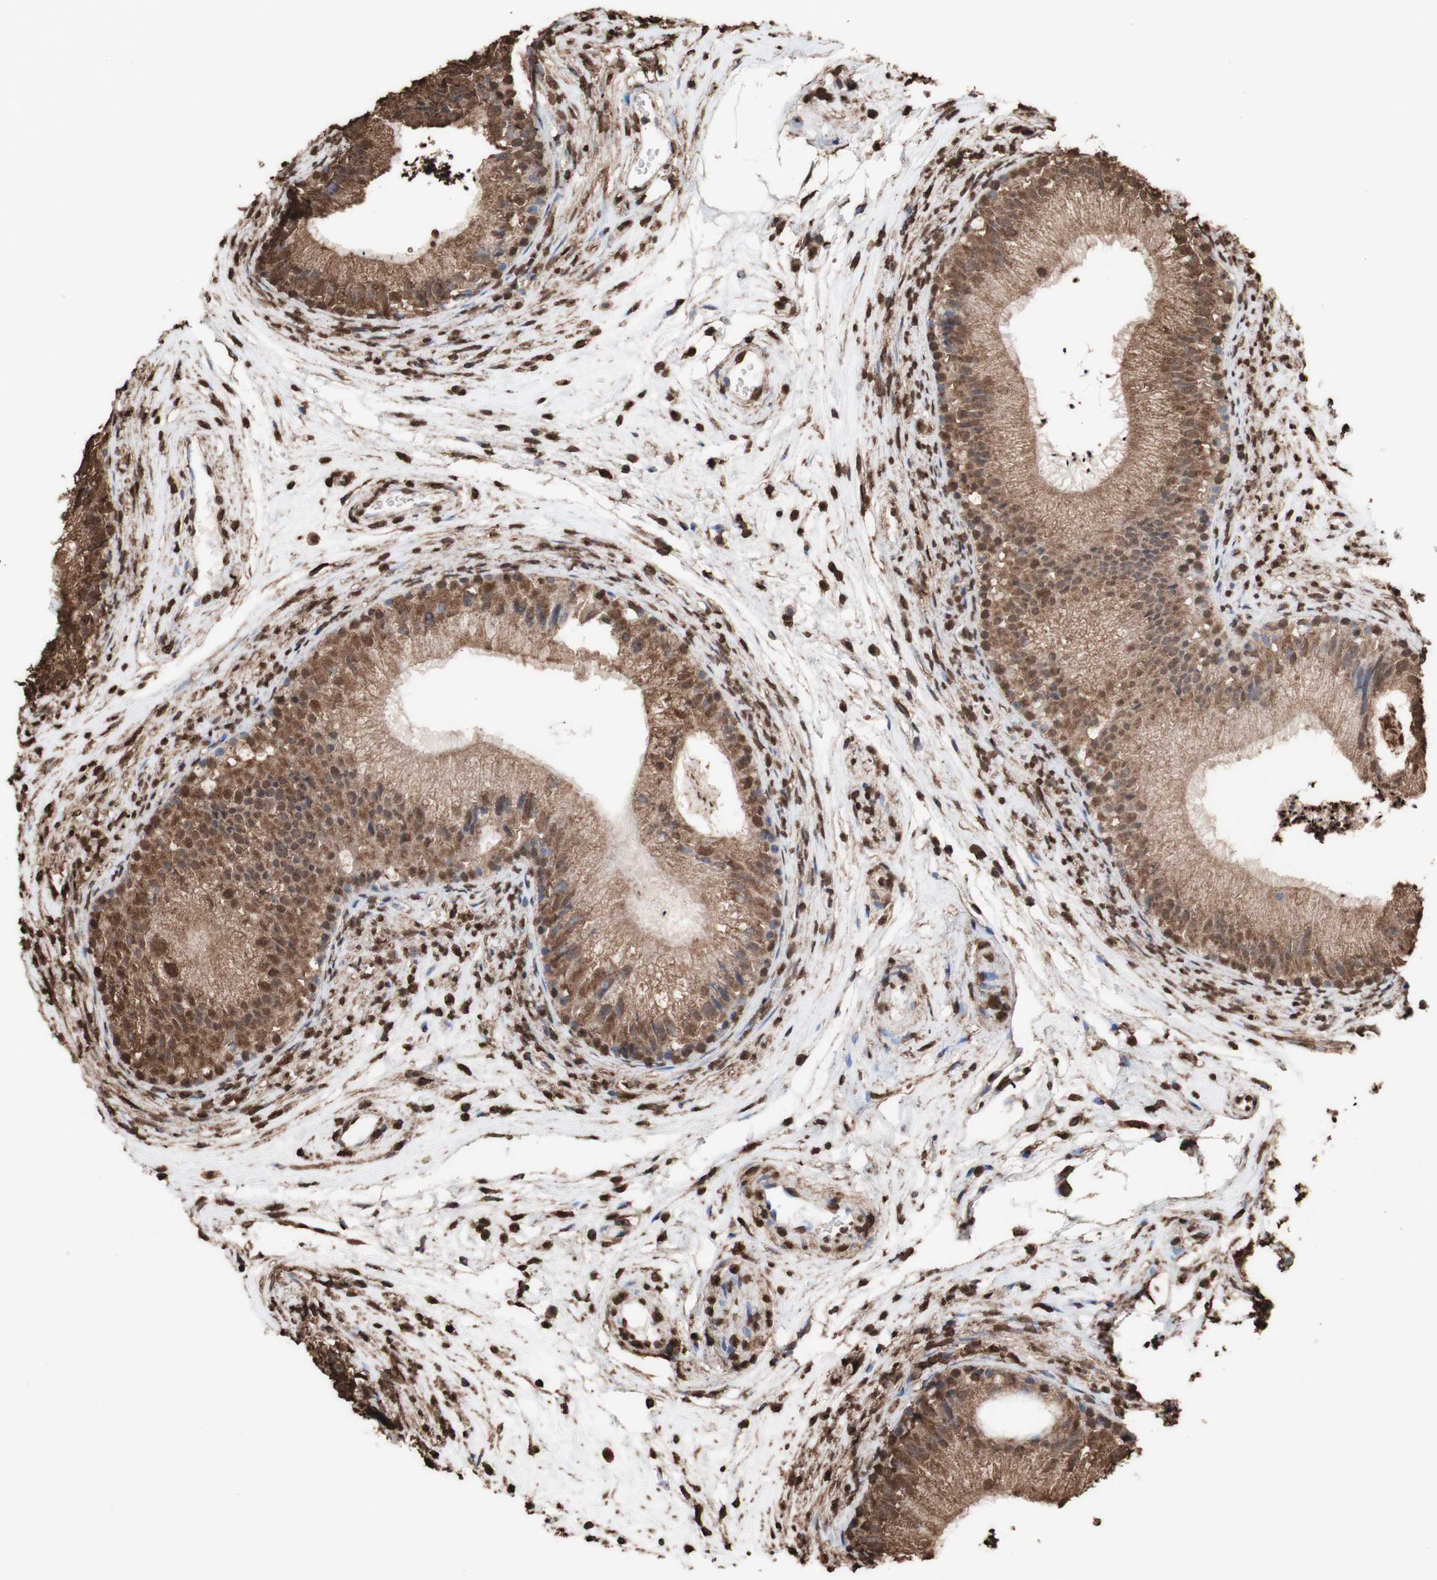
{"staining": {"intensity": "moderate", "quantity": ">75%", "location": "cytoplasmic/membranous,nuclear"}, "tissue": "epididymis", "cell_type": "Glandular cells", "image_type": "normal", "snomed": [{"axis": "morphology", "description": "Normal tissue, NOS"}, {"axis": "topography", "description": "Epididymis"}], "caption": "A medium amount of moderate cytoplasmic/membranous,nuclear staining is seen in approximately >75% of glandular cells in normal epididymis.", "gene": "PIDD1", "patient": {"sex": "male", "age": 56}}